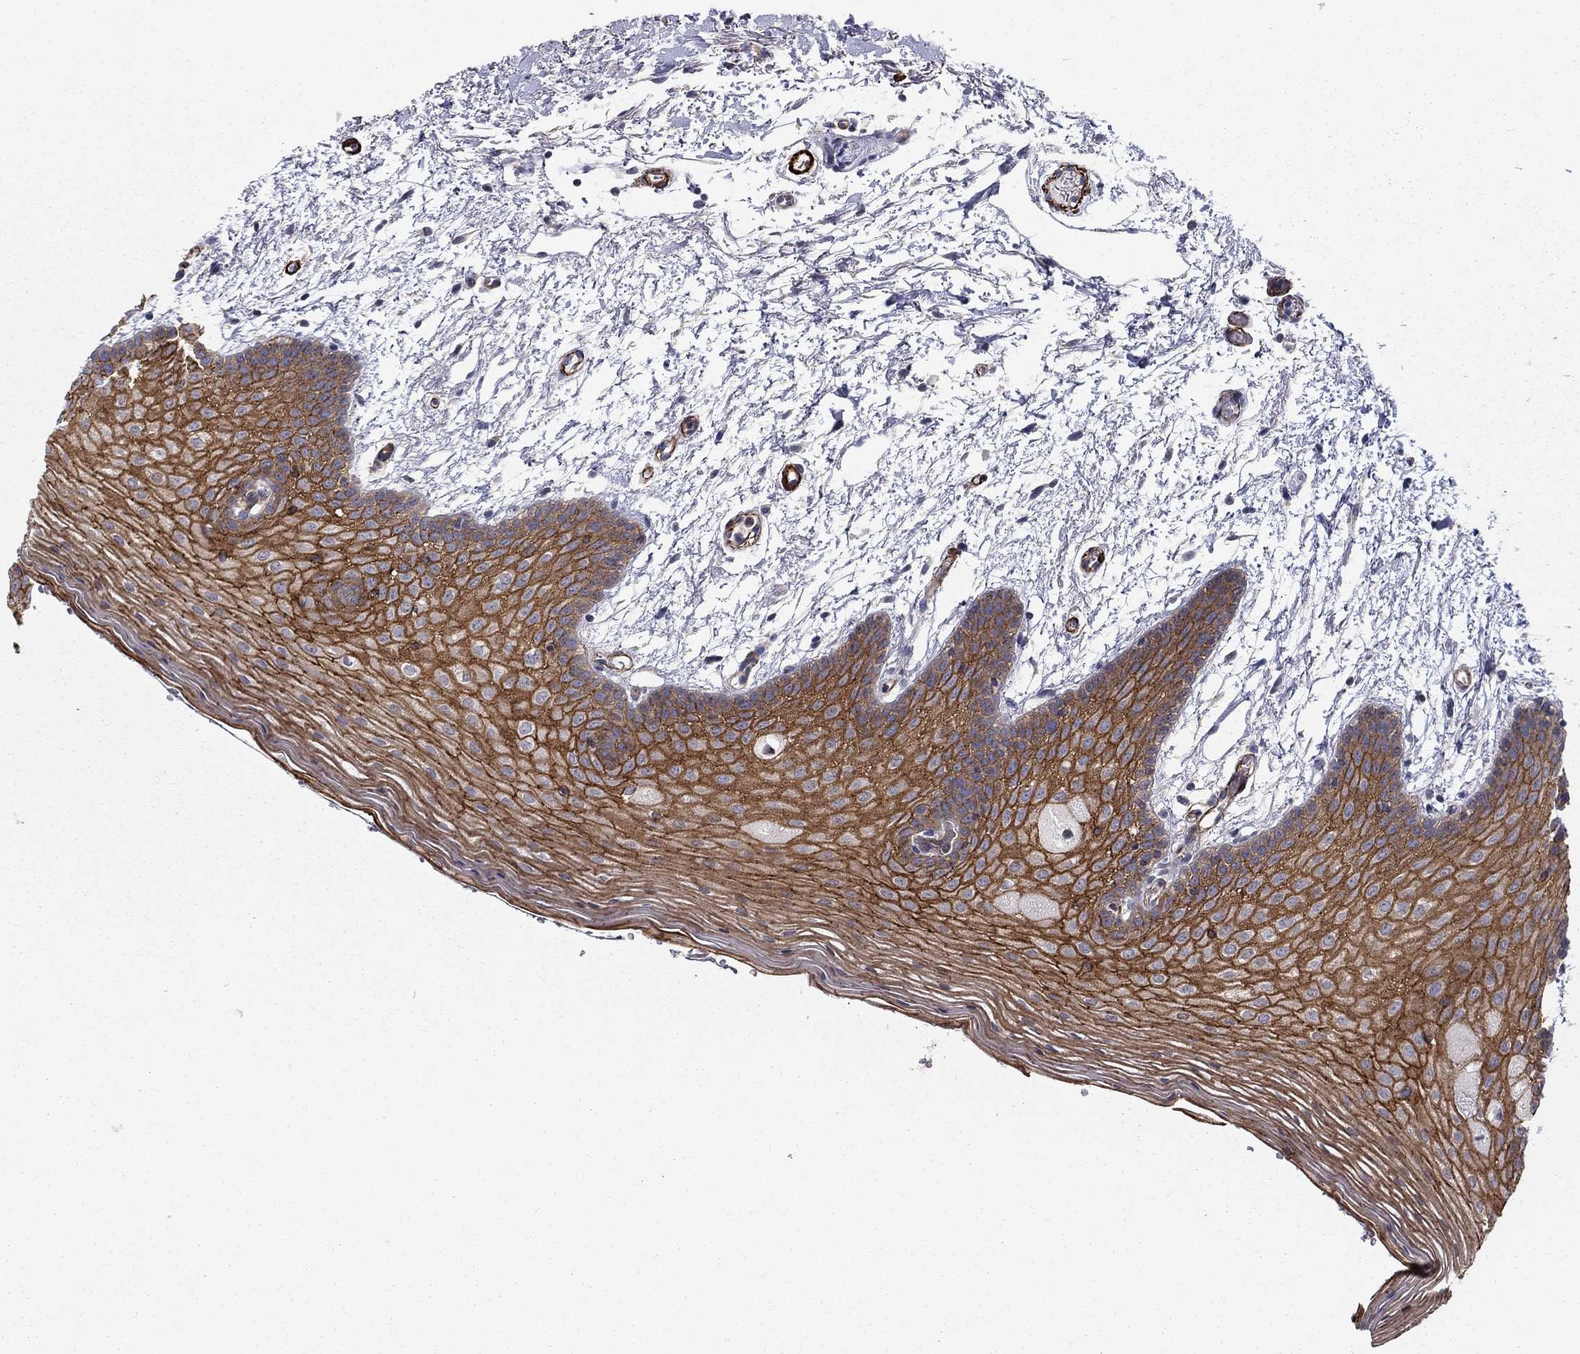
{"staining": {"intensity": "strong", "quantity": ">75%", "location": "cytoplasmic/membranous"}, "tissue": "oral mucosa", "cell_type": "Squamous epithelial cells", "image_type": "normal", "snomed": [{"axis": "morphology", "description": "Normal tissue, NOS"}, {"axis": "topography", "description": "Oral tissue"}, {"axis": "topography", "description": "Tounge, NOS"}], "caption": "Immunohistochemical staining of unremarkable oral mucosa exhibits >75% levels of strong cytoplasmic/membranous protein positivity in approximately >75% of squamous epithelial cells.", "gene": "KRBA1", "patient": {"sex": "female", "age": 86}}